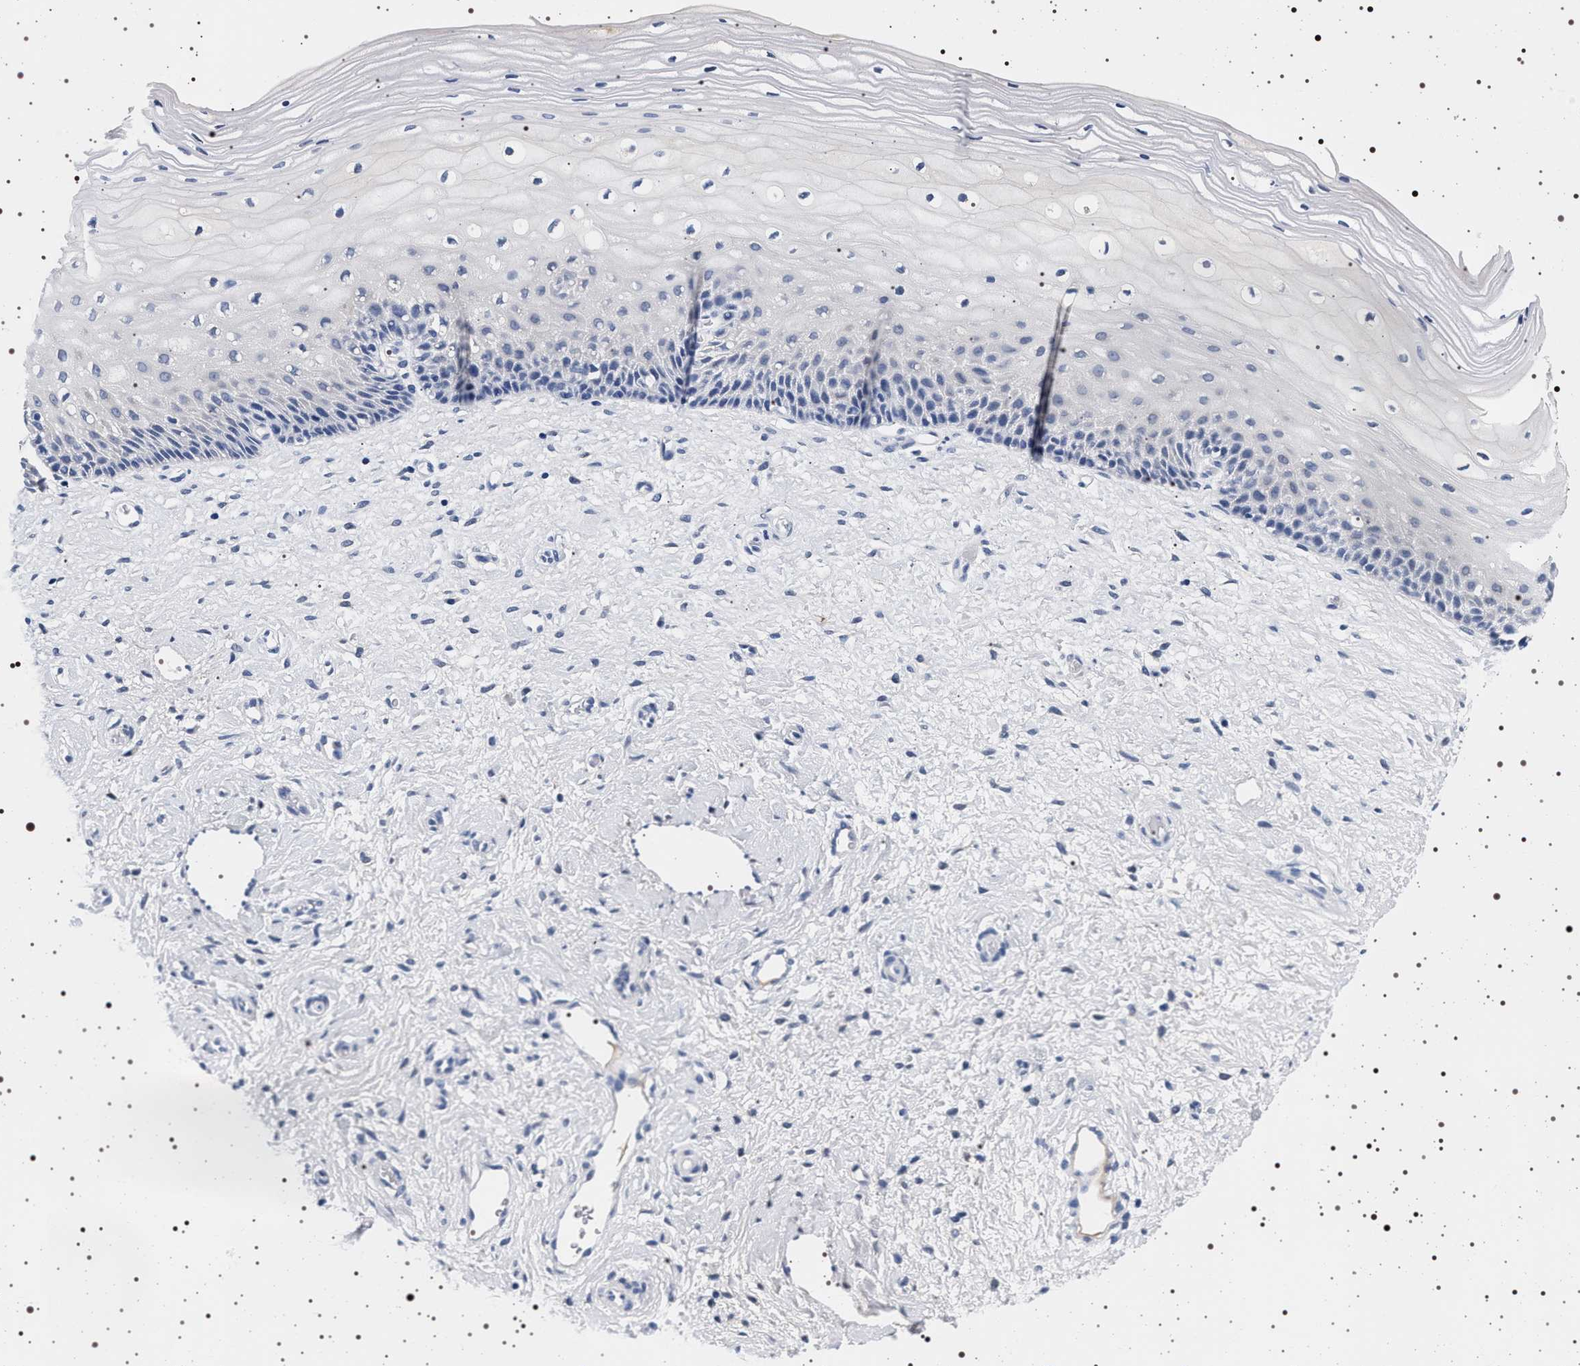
{"staining": {"intensity": "negative", "quantity": "none", "location": "none"}, "tissue": "cervix", "cell_type": "Glandular cells", "image_type": "normal", "snomed": [{"axis": "morphology", "description": "Normal tissue, NOS"}, {"axis": "topography", "description": "Cervix"}], "caption": "Immunohistochemical staining of normal human cervix exhibits no significant staining in glandular cells. (IHC, brightfield microscopy, high magnification).", "gene": "MAPK10", "patient": {"sex": "female", "age": 39}}